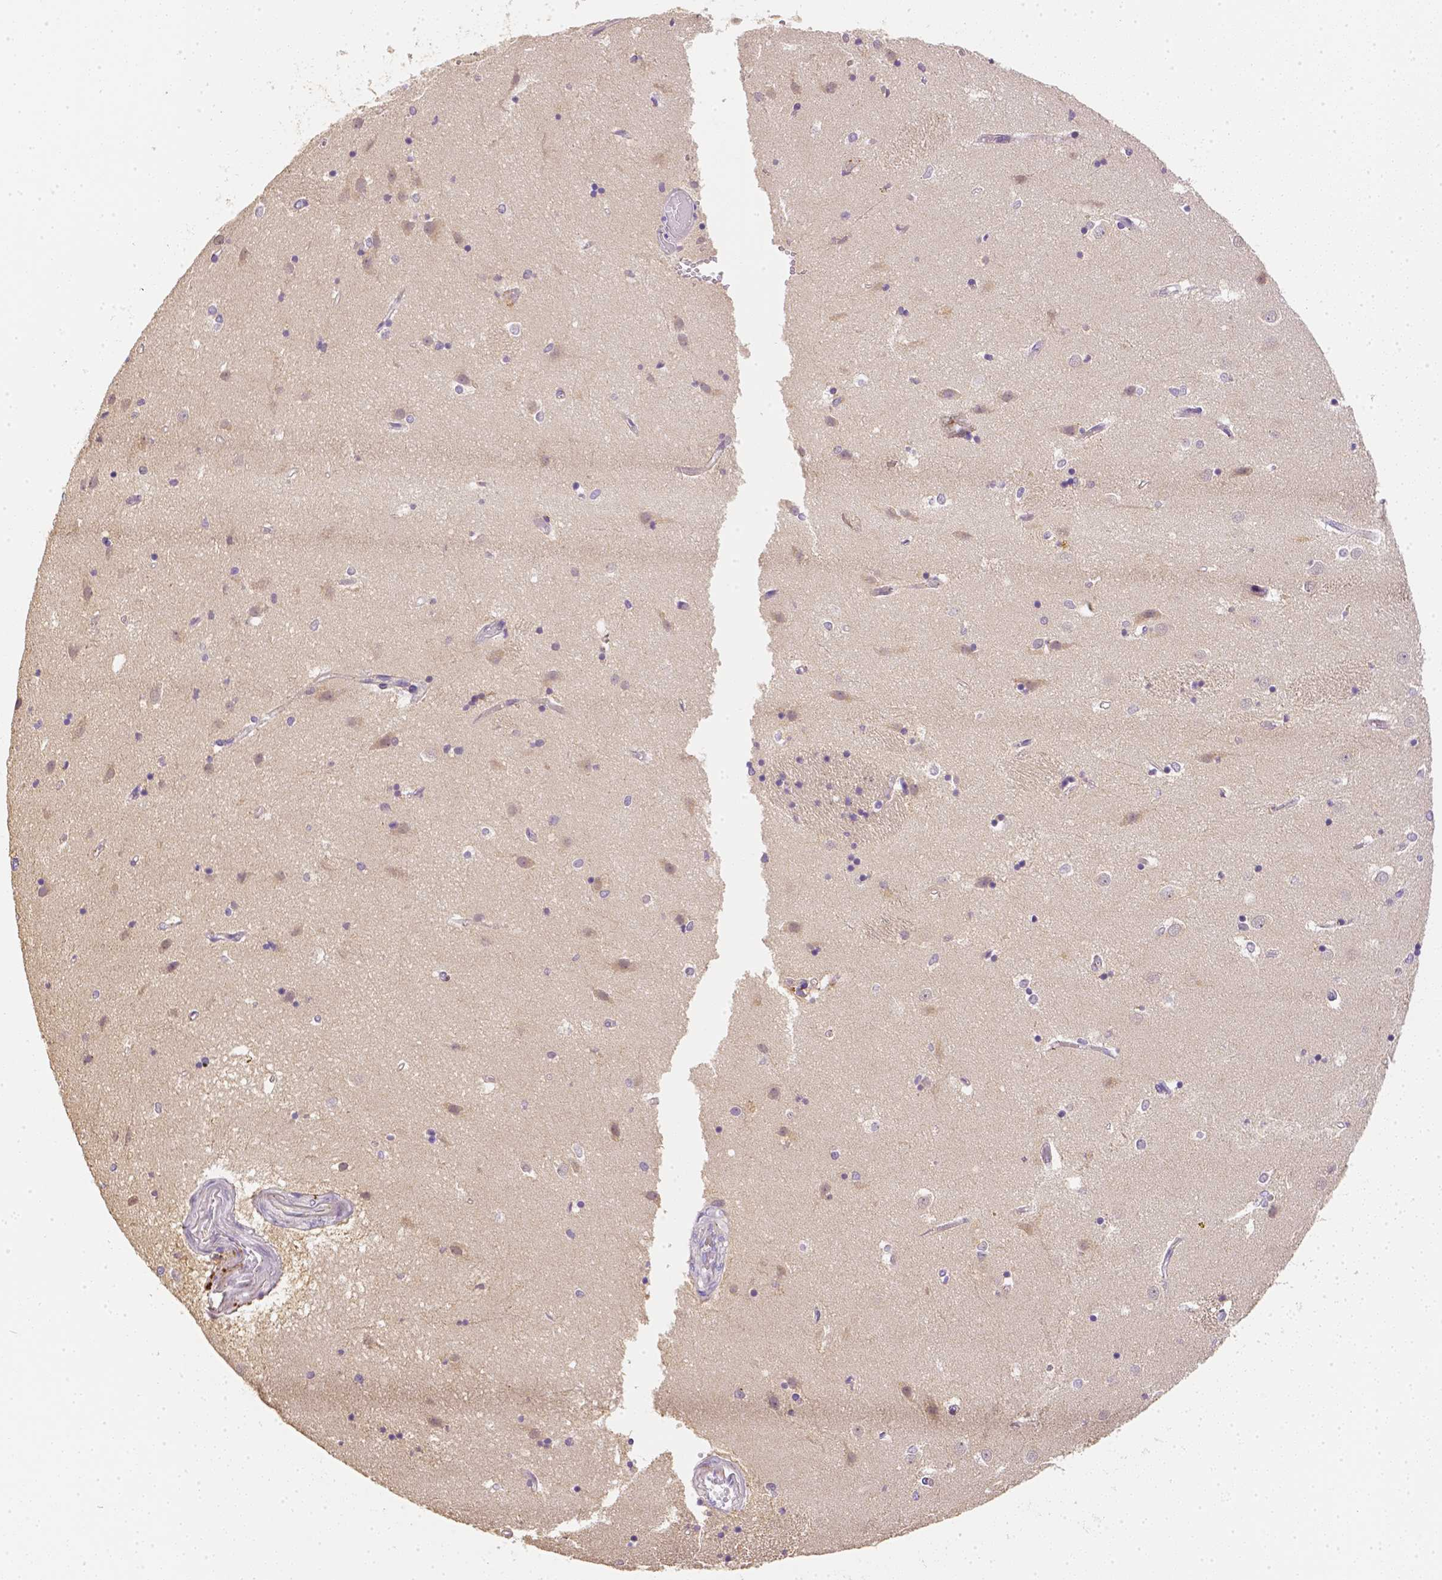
{"staining": {"intensity": "negative", "quantity": "none", "location": "none"}, "tissue": "caudate", "cell_type": "Glial cells", "image_type": "normal", "snomed": [{"axis": "morphology", "description": "Normal tissue, NOS"}, {"axis": "topography", "description": "Lateral ventricle wall"}], "caption": "High magnification brightfield microscopy of unremarkable caudate stained with DAB (3,3'-diaminobenzidine) (brown) and counterstained with hematoxylin (blue): glial cells show no significant staining. (Brightfield microscopy of DAB immunohistochemistry (IHC) at high magnification).", "gene": "C10orf67", "patient": {"sex": "male", "age": 54}}